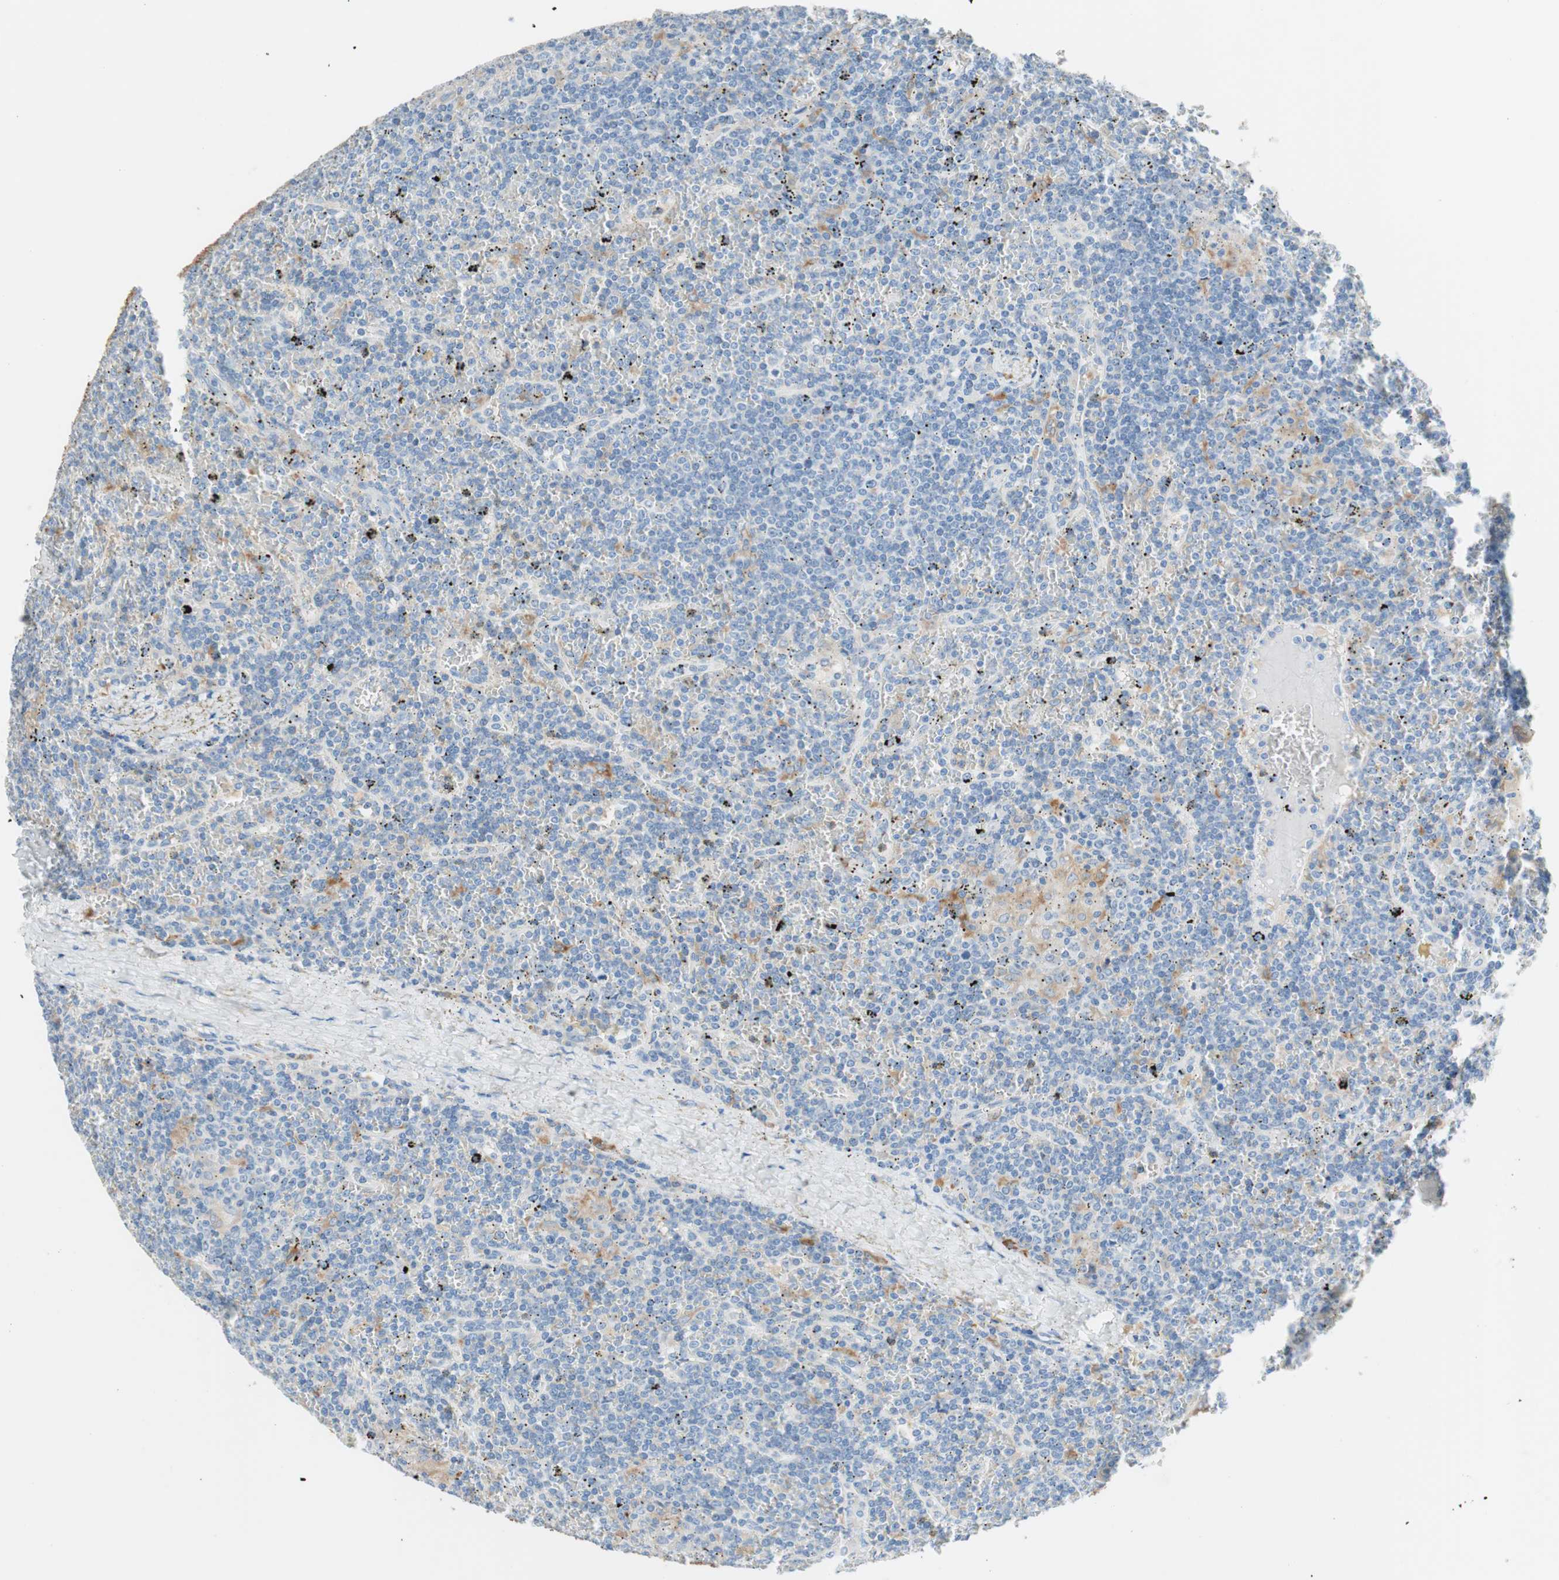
{"staining": {"intensity": "negative", "quantity": "none", "location": "none"}, "tissue": "lymphoma", "cell_type": "Tumor cells", "image_type": "cancer", "snomed": [{"axis": "morphology", "description": "Malignant lymphoma, non-Hodgkin's type, Low grade"}, {"axis": "topography", "description": "Spleen"}], "caption": "This is an IHC image of human lymphoma. There is no staining in tumor cells.", "gene": "GLUL", "patient": {"sex": "female", "age": 19}}